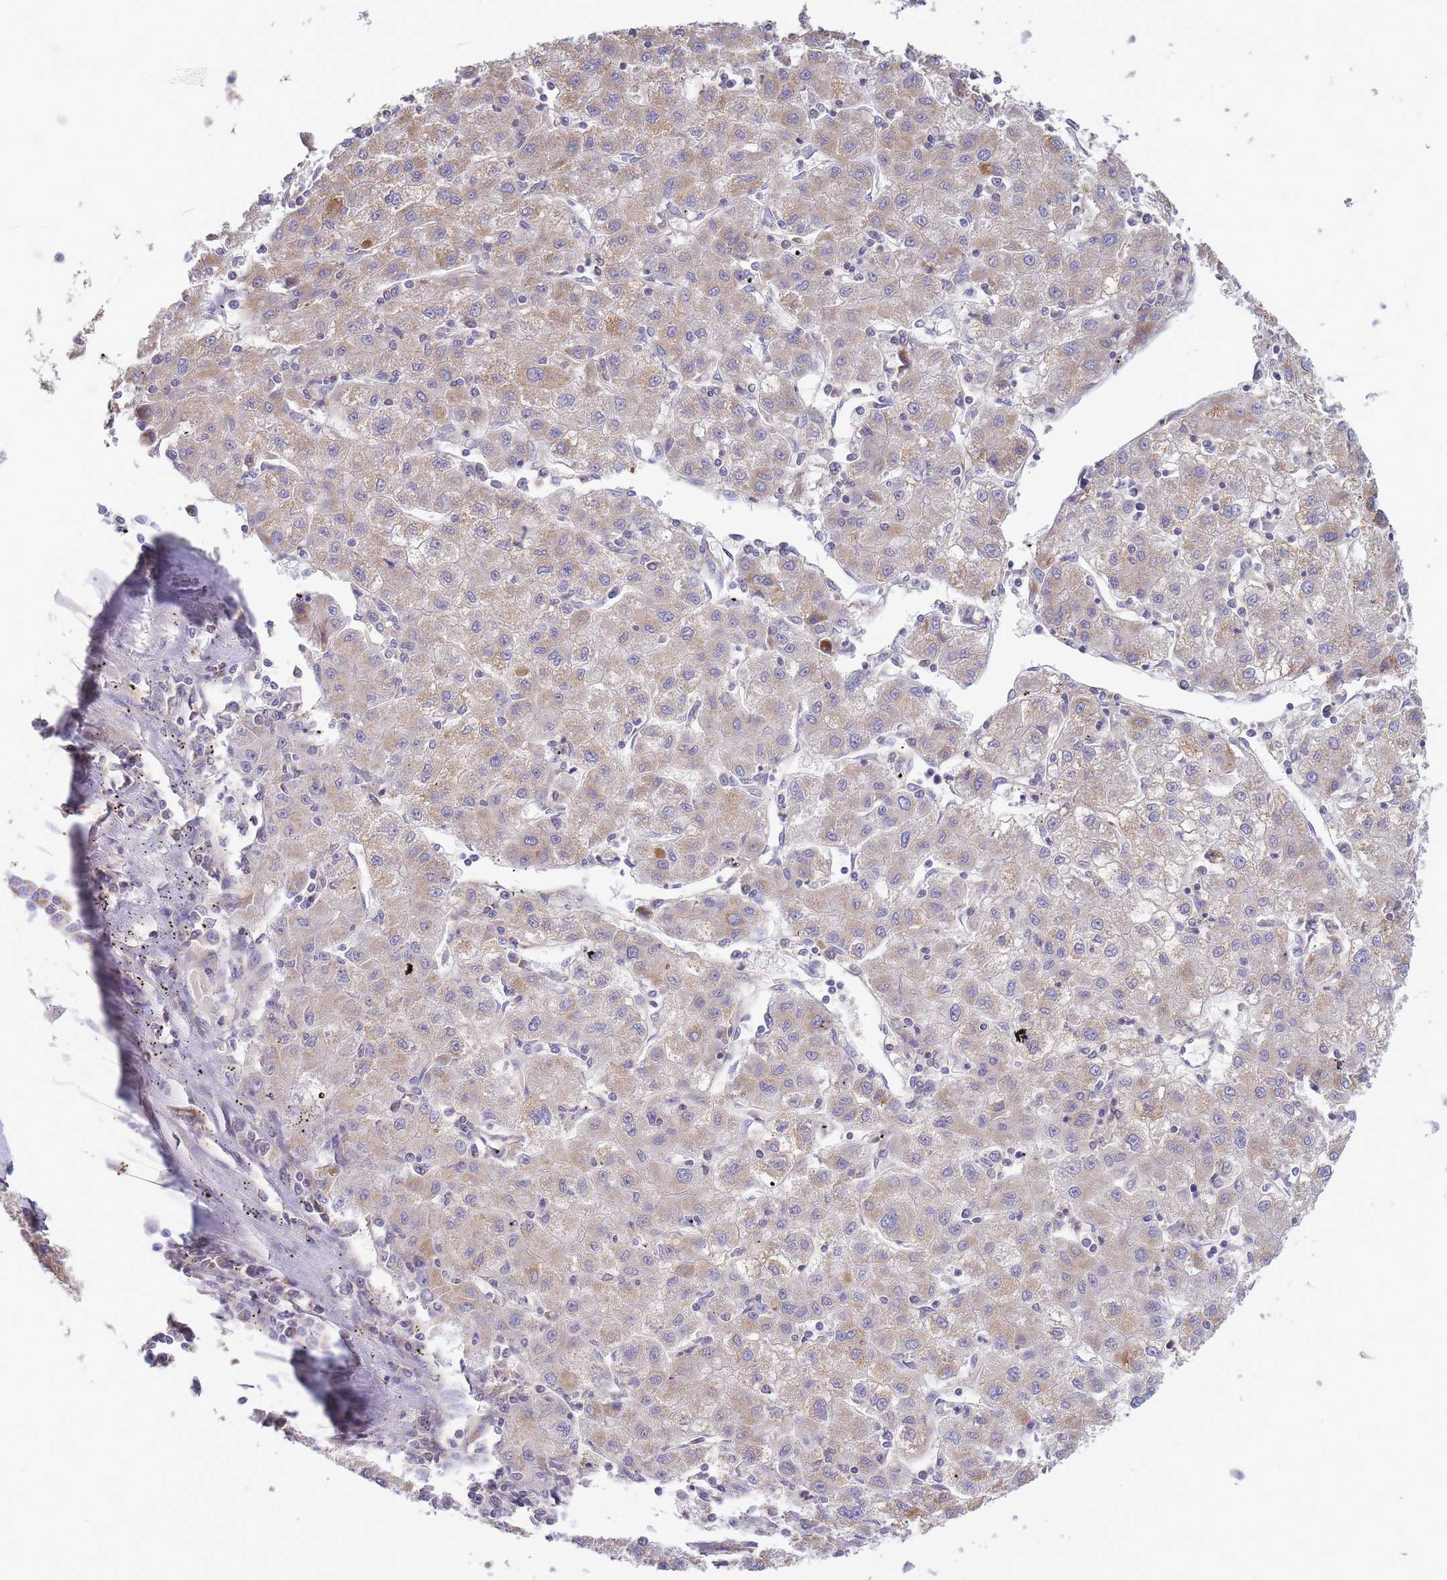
{"staining": {"intensity": "weak", "quantity": "<25%", "location": "cytoplasmic/membranous"}, "tissue": "liver cancer", "cell_type": "Tumor cells", "image_type": "cancer", "snomed": [{"axis": "morphology", "description": "Carcinoma, Hepatocellular, NOS"}, {"axis": "topography", "description": "Liver"}], "caption": "The immunohistochemistry (IHC) micrograph has no significant staining in tumor cells of liver hepatocellular carcinoma tissue. Brightfield microscopy of immunohistochemistry (IHC) stained with DAB (brown) and hematoxylin (blue), captured at high magnification.", "gene": "SLC25A42", "patient": {"sex": "male", "age": 72}}